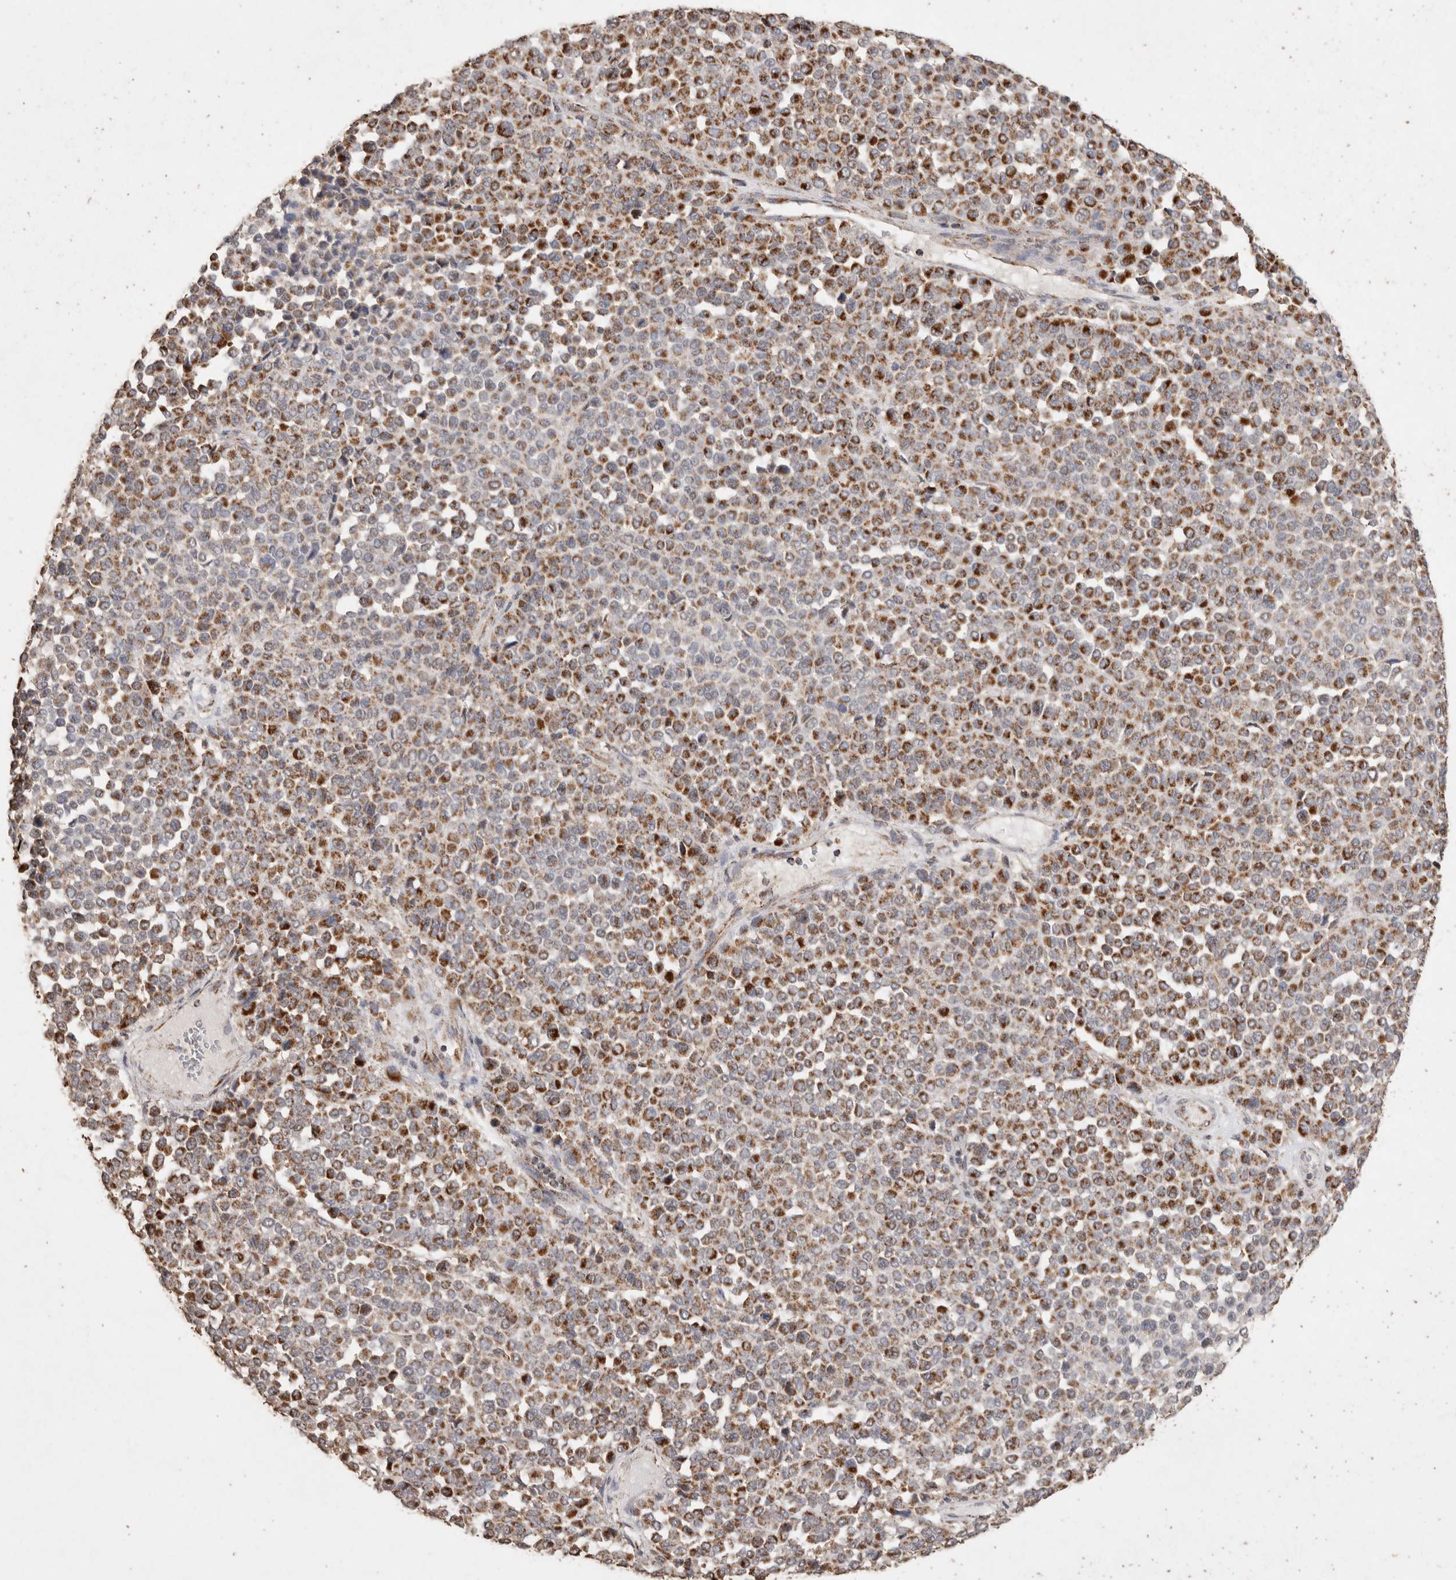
{"staining": {"intensity": "moderate", "quantity": ">75%", "location": "cytoplasmic/membranous"}, "tissue": "melanoma", "cell_type": "Tumor cells", "image_type": "cancer", "snomed": [{"axis": "morphology", "description": "Malignant melanoma, Metastatic site"}, {"axis": "topography", "description": "Pancreas"}], "caption": "Human melanoma stained with a brown dye displays moderate cytoplasmic/membranous positive expression in about >75% of tumor cells.", "gene": "ACADM", "patient": {"sex": "female", "age": 30}}